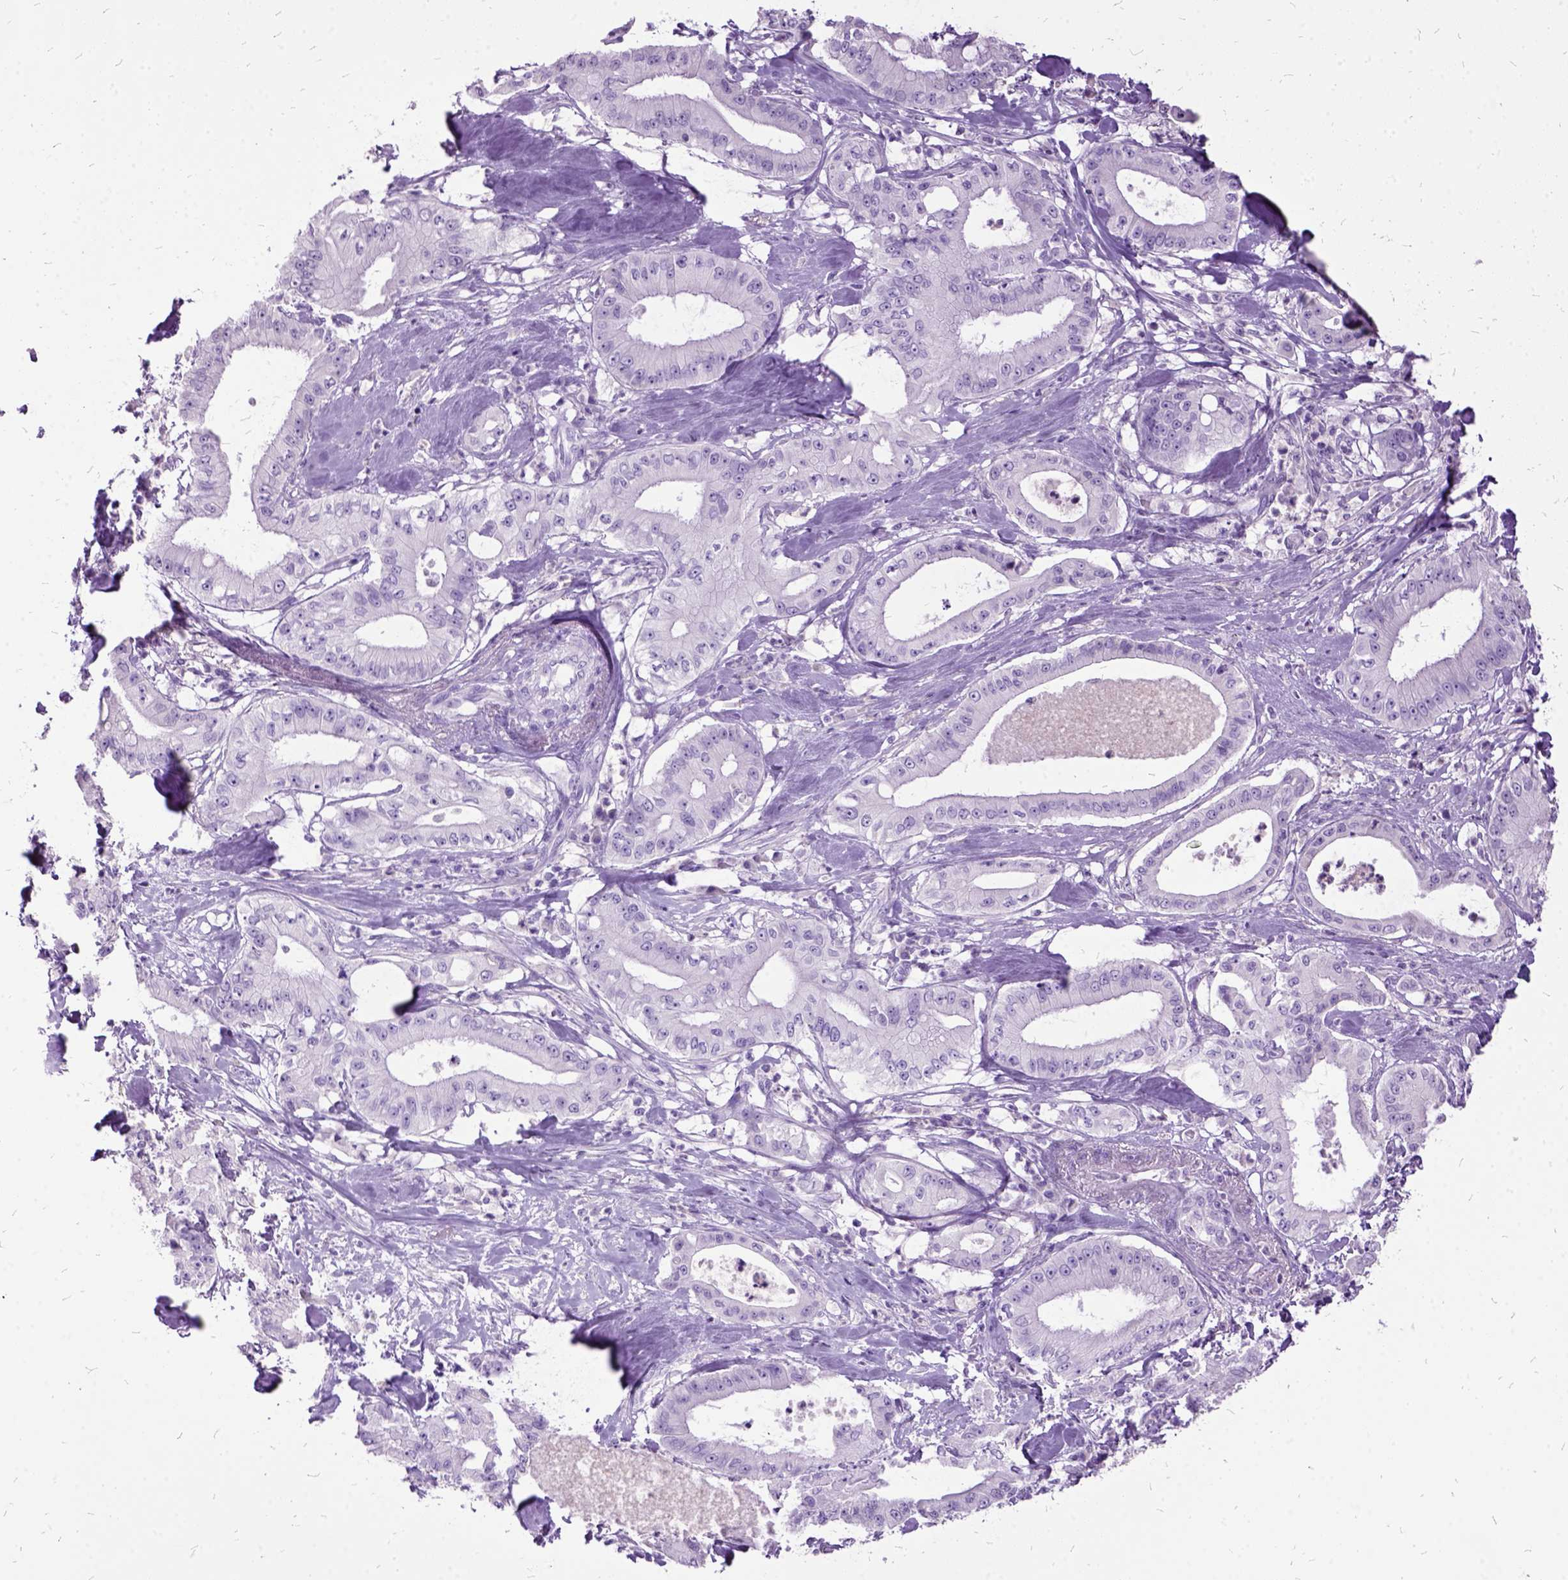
{"staining": {"intensity": "negative", "quantity": "none", "location": "none"}, "tissue": "pancreatic cancer", "cell_type": "Tumor cells", "image_type": "cancer", "snomed": [{"axis": "morphology", "description": "Adenocarcinoma, NOS"}, {"axis": "topography", "description": "Pancreas"}], "caption": "IHC histopathology image of pancreatic cancer stained for a protein (brown), which reveals no expression in tumor cells.", "gene": "MME", "patient": {"sex": "male", "age": 71}}